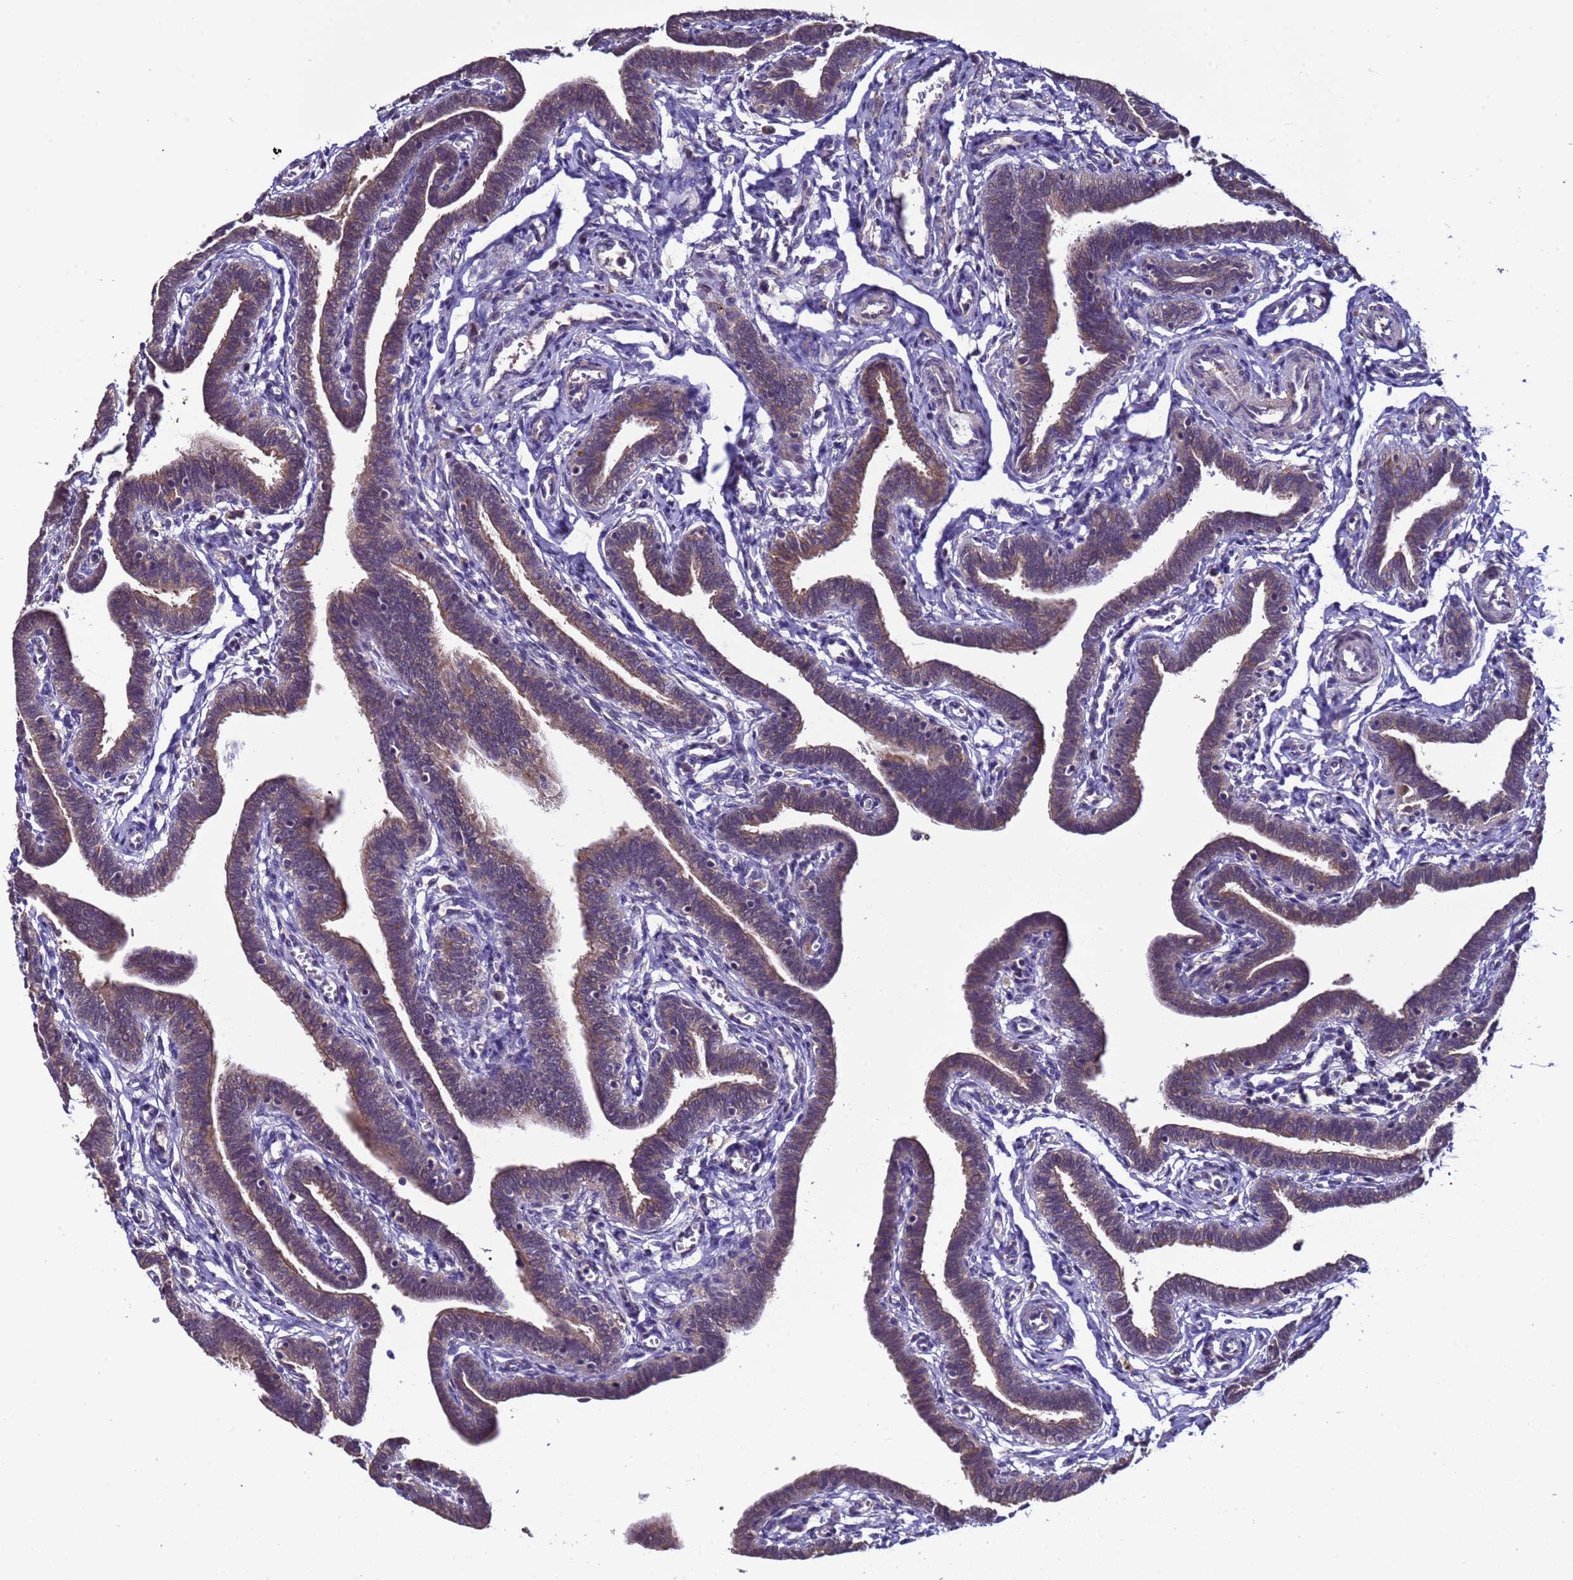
{"staining": {"intensity": "moderate", "quantity": ">75%", "location": "cytoplasmic/membranous"}, "tissue": "fallopian tube", "cell_type": "Glandular cells", "image_type": "normal", "snomed": [{"axis": "morphology", "description": "Normal tissue, NOS"}, {"axis": "topography", "description": "Fallopian tube"}], "caption": "Brown immunohistochemical staining in benign human fallopian tube shows moderate cytoplasmic/membranous staining in approximately >75% of glandular cells.", "gene": "ELMOD2", "patient": {"sex": "female", "age": 36}}